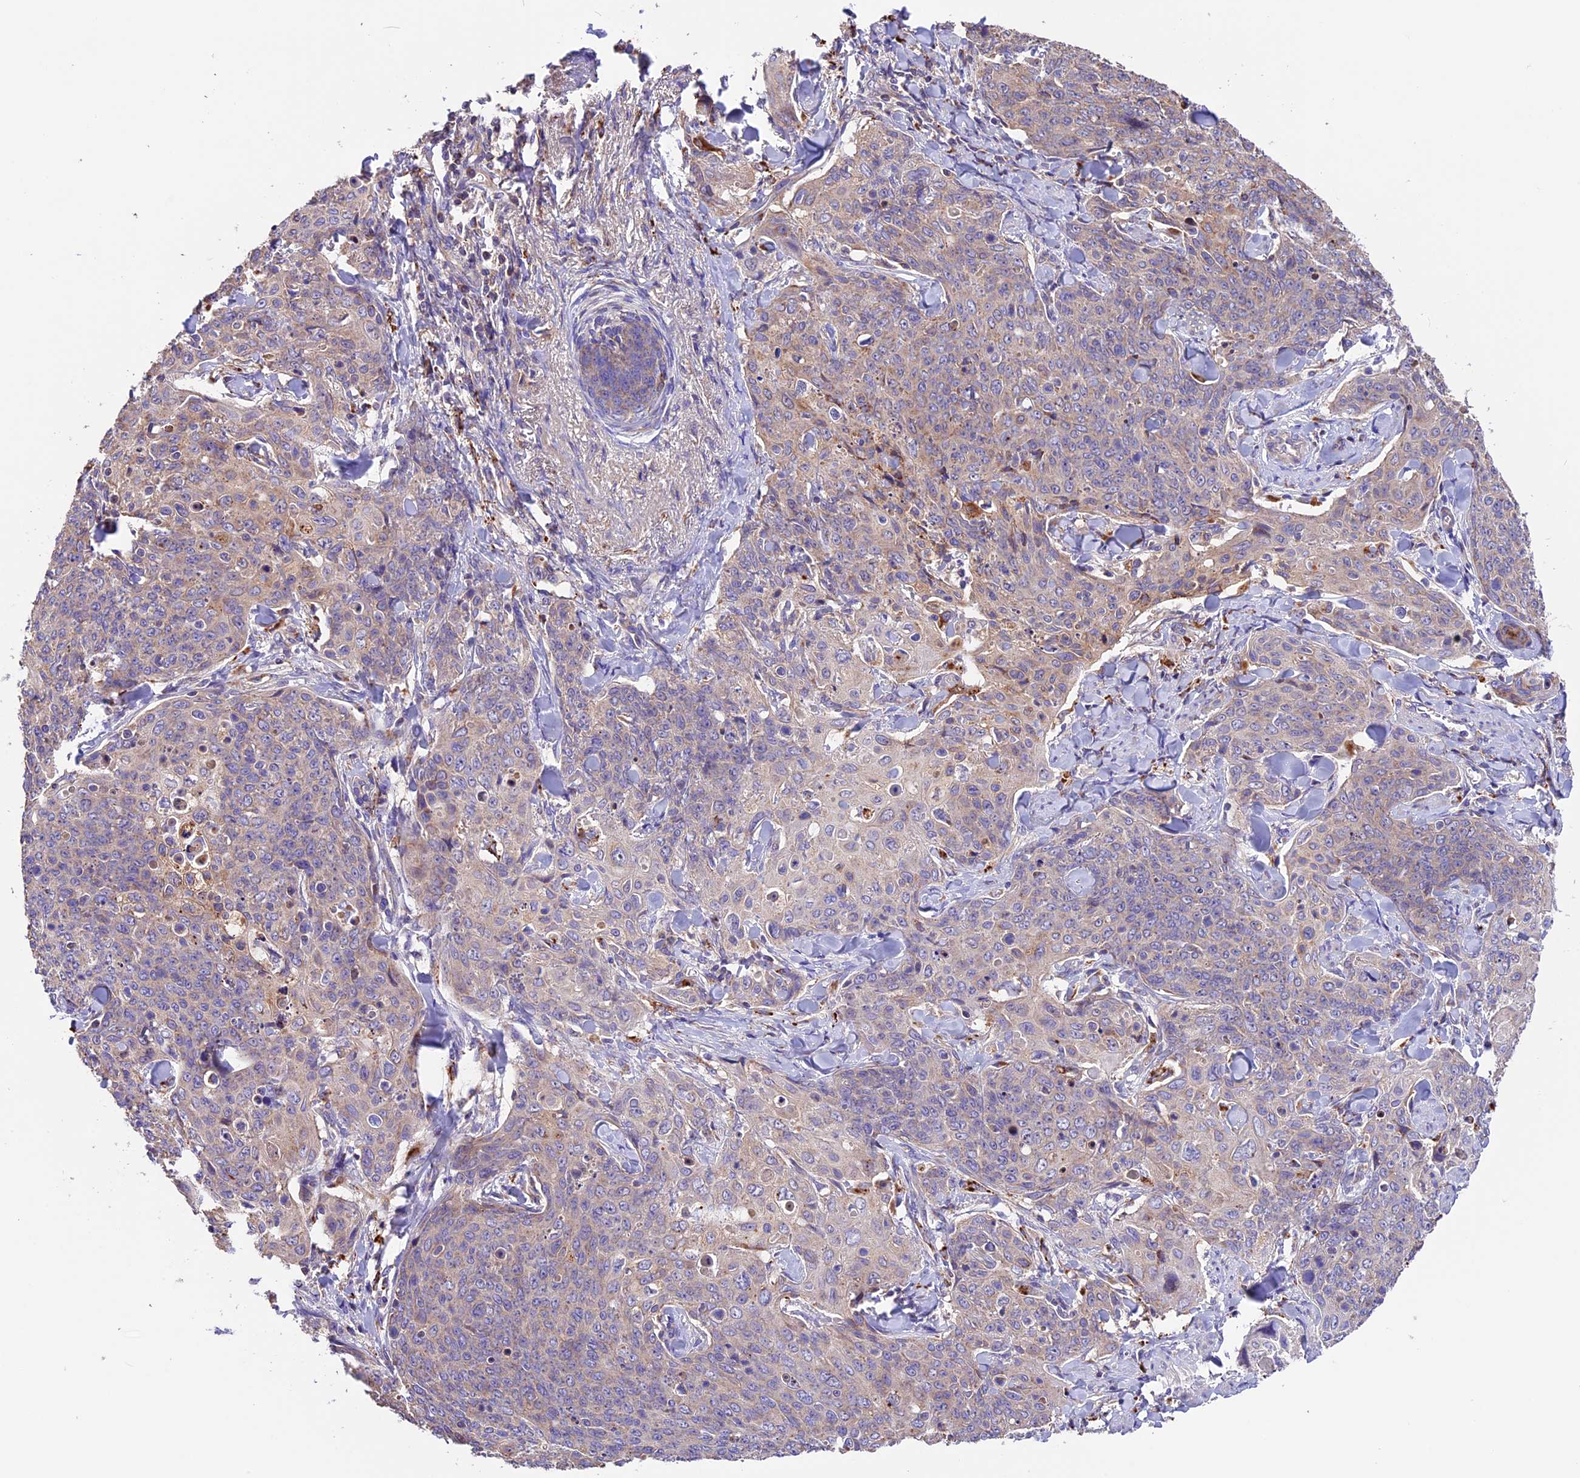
{"staining": {"intensity": "weak", "quantity": "25%-75%", "location": "cytoplasmic/membranous"}, "tissue": "skin cancer", "cell_type": "Tumor cells", "image_type": "cancer", "snomed": [{"axis": "morphology", "description": "Squamous cell carcinoma, NOS"}, {"axis": "topography", "description": "Skin"}, {"axis": "topography", "description": "Vulva"}], "caption": "Protein analysis of skin cancer (squamous cell carcinoma) tissue demonstrates weak cytoplasmic/membranous staining in about 25%-75% of tumor cells.", "gene": "METTL22", "patient": {"sex": "female", "age": 85}}